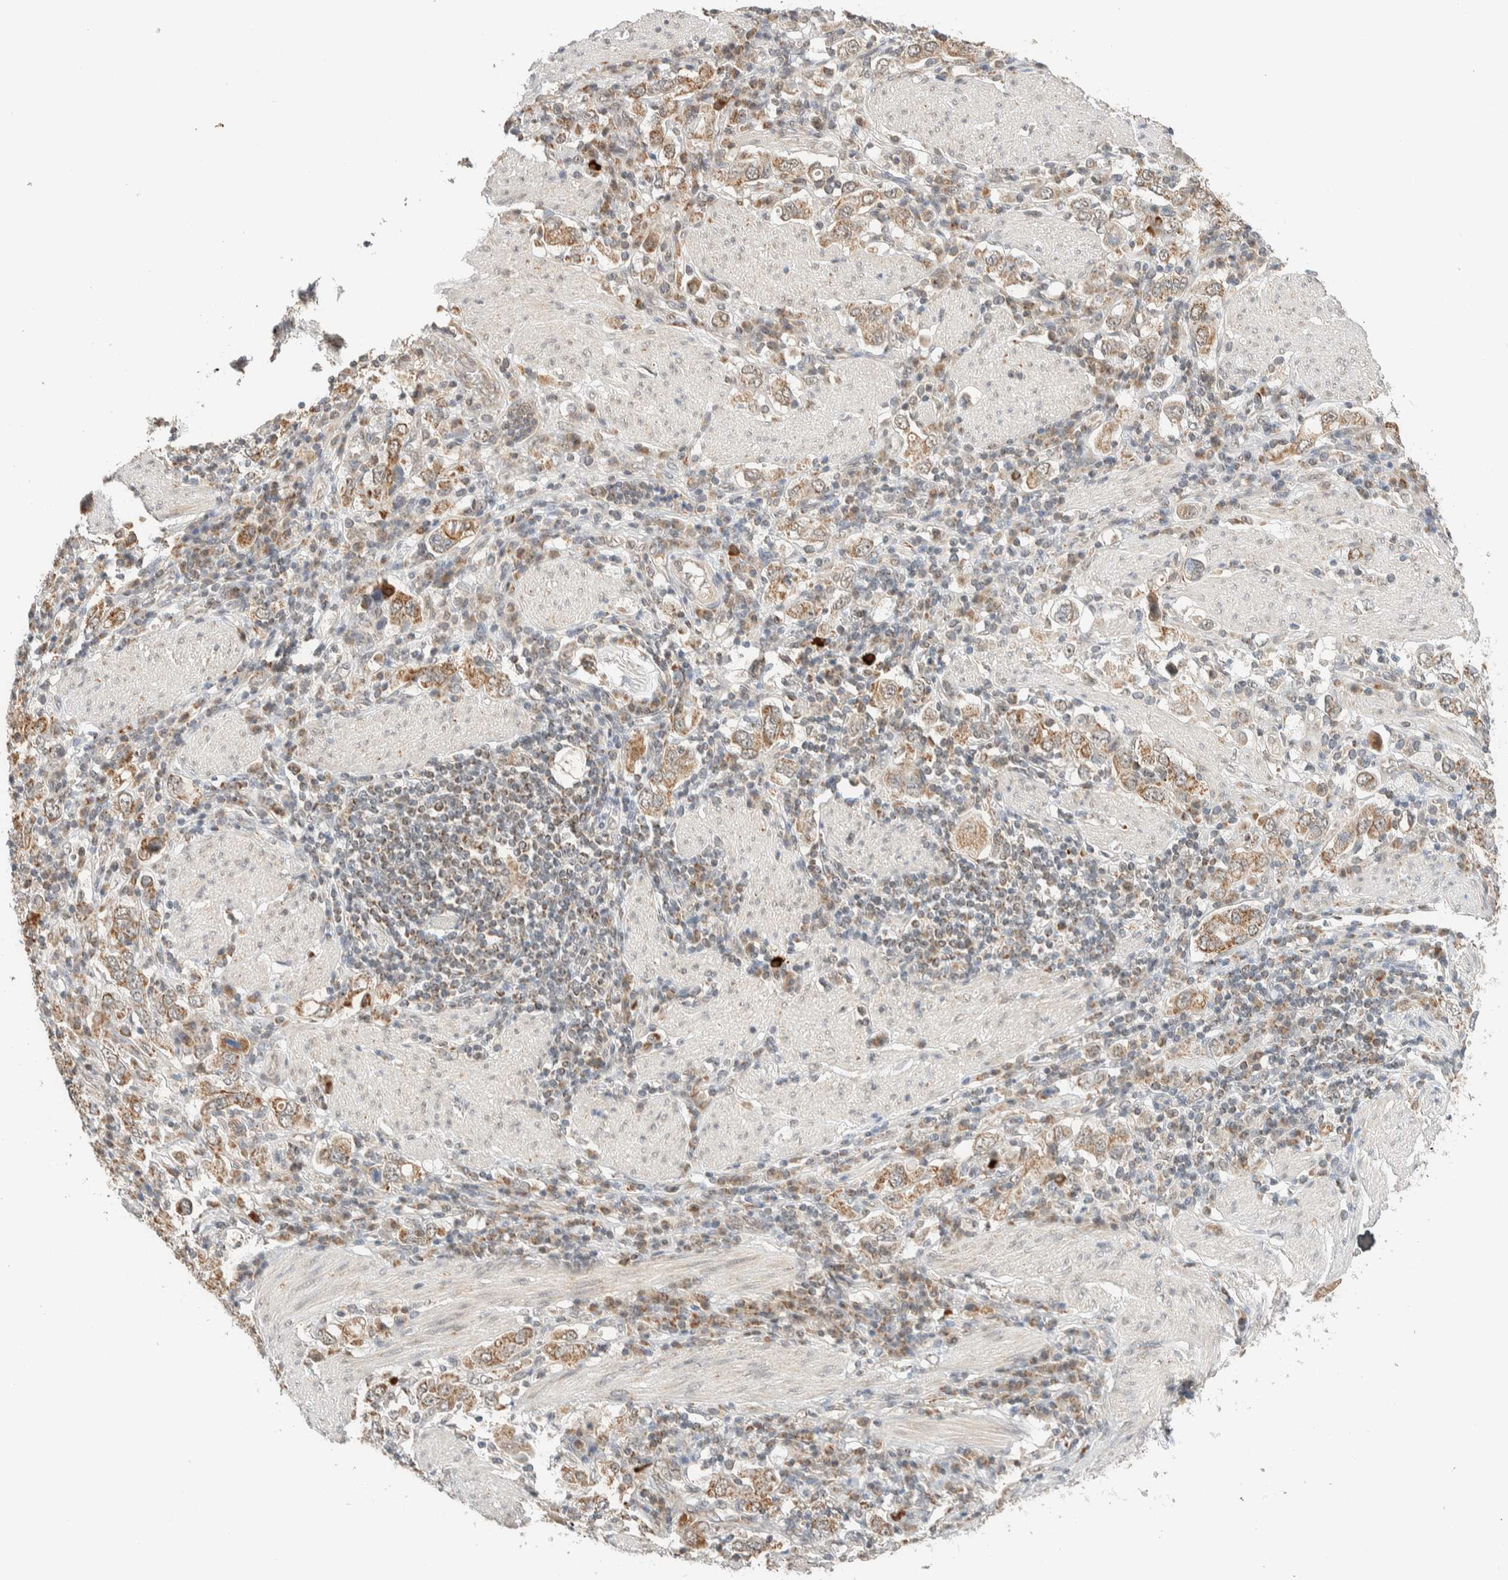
{"staining": {"intensity": "moderate", "quantity": ">75%", "location": "cytoplasmic/membranous"}, "tissue": "stomach cancer", "cell_type": "Tumor cells", "image_type": "cancer", "snomed": [{"axis": "morphology", "description": "Adenocarcinoma, NOS"}, {"axis": "topography", "description": "Stomach, upper"}], "caption": "The micrograph demonstrates immunohistochemical staining of stomach cancer. There is moderate cytoplasmic/membranous expression is appreciated in approximately >75% of tumor cells. The staining was performed using DAB to visualize the protein expression in brown, while the nuclei were stained in blue with hematoxylin (Magnification: 20x).", "gene": "MRPL41", "patient": {"sex": "male", "age": 62}}